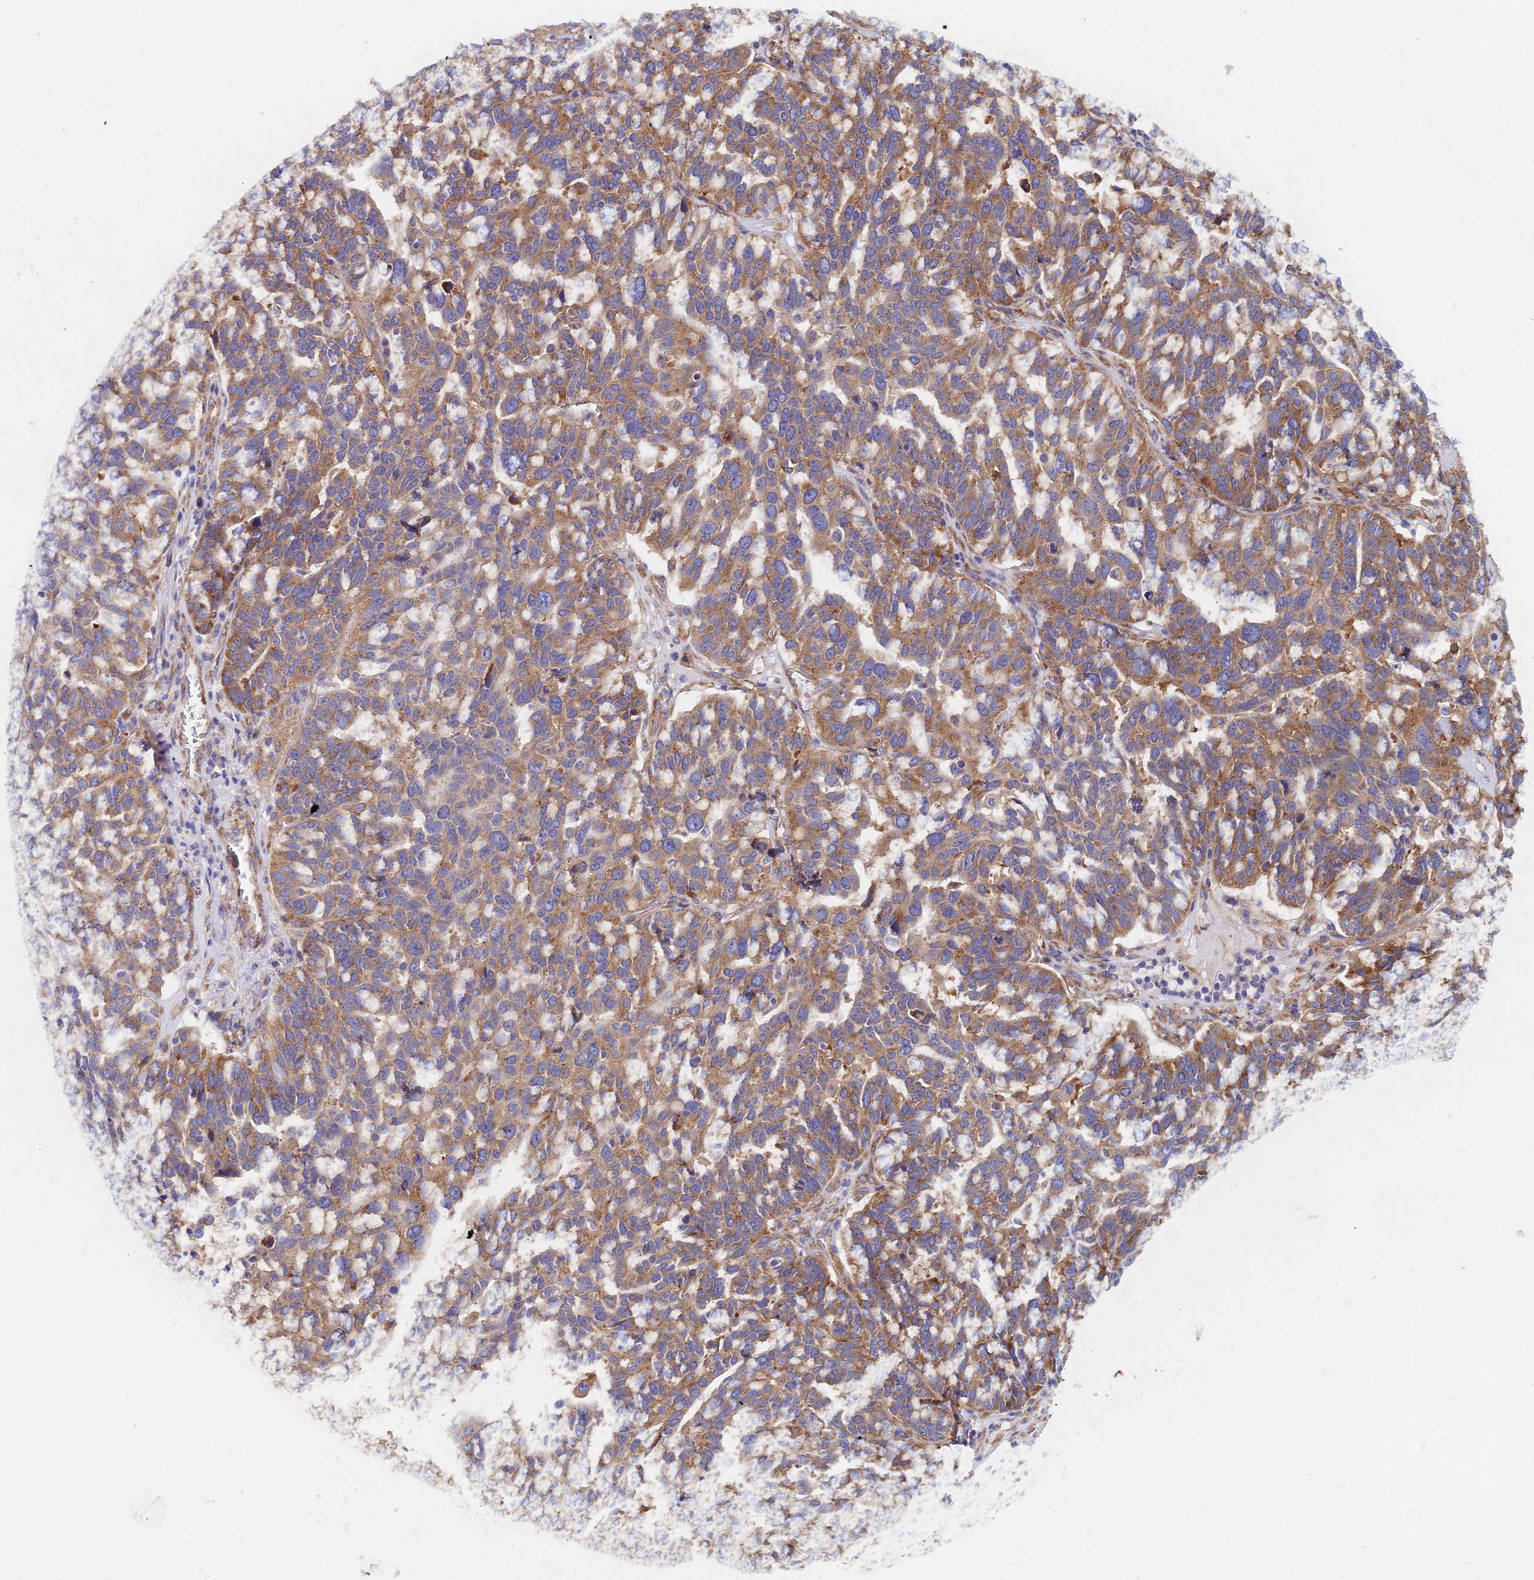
{"staining": {"intensity": "moderate", "quantity": ">75%", "location": "cytoplasmic/membranous"}, "tissue": "ovarian cancer", "cell_type": "Tumor cells", "image_type": "cancer", "snomed": [{"axis": "morphology", "description": "Cystadenocarcinoma, serous, NOS"}, {"axis": "topography", "description": "Ovary"}], "caption": "About >75% of tumor cells in ovarian cancer (serous cystadenocarcinoma) show moderate cytoplasmic/membranous protein staining as visualized by brown immunohistochemical staining.", "gene": "ELOF1", "patient": {"sex": "female", "age": 59}}